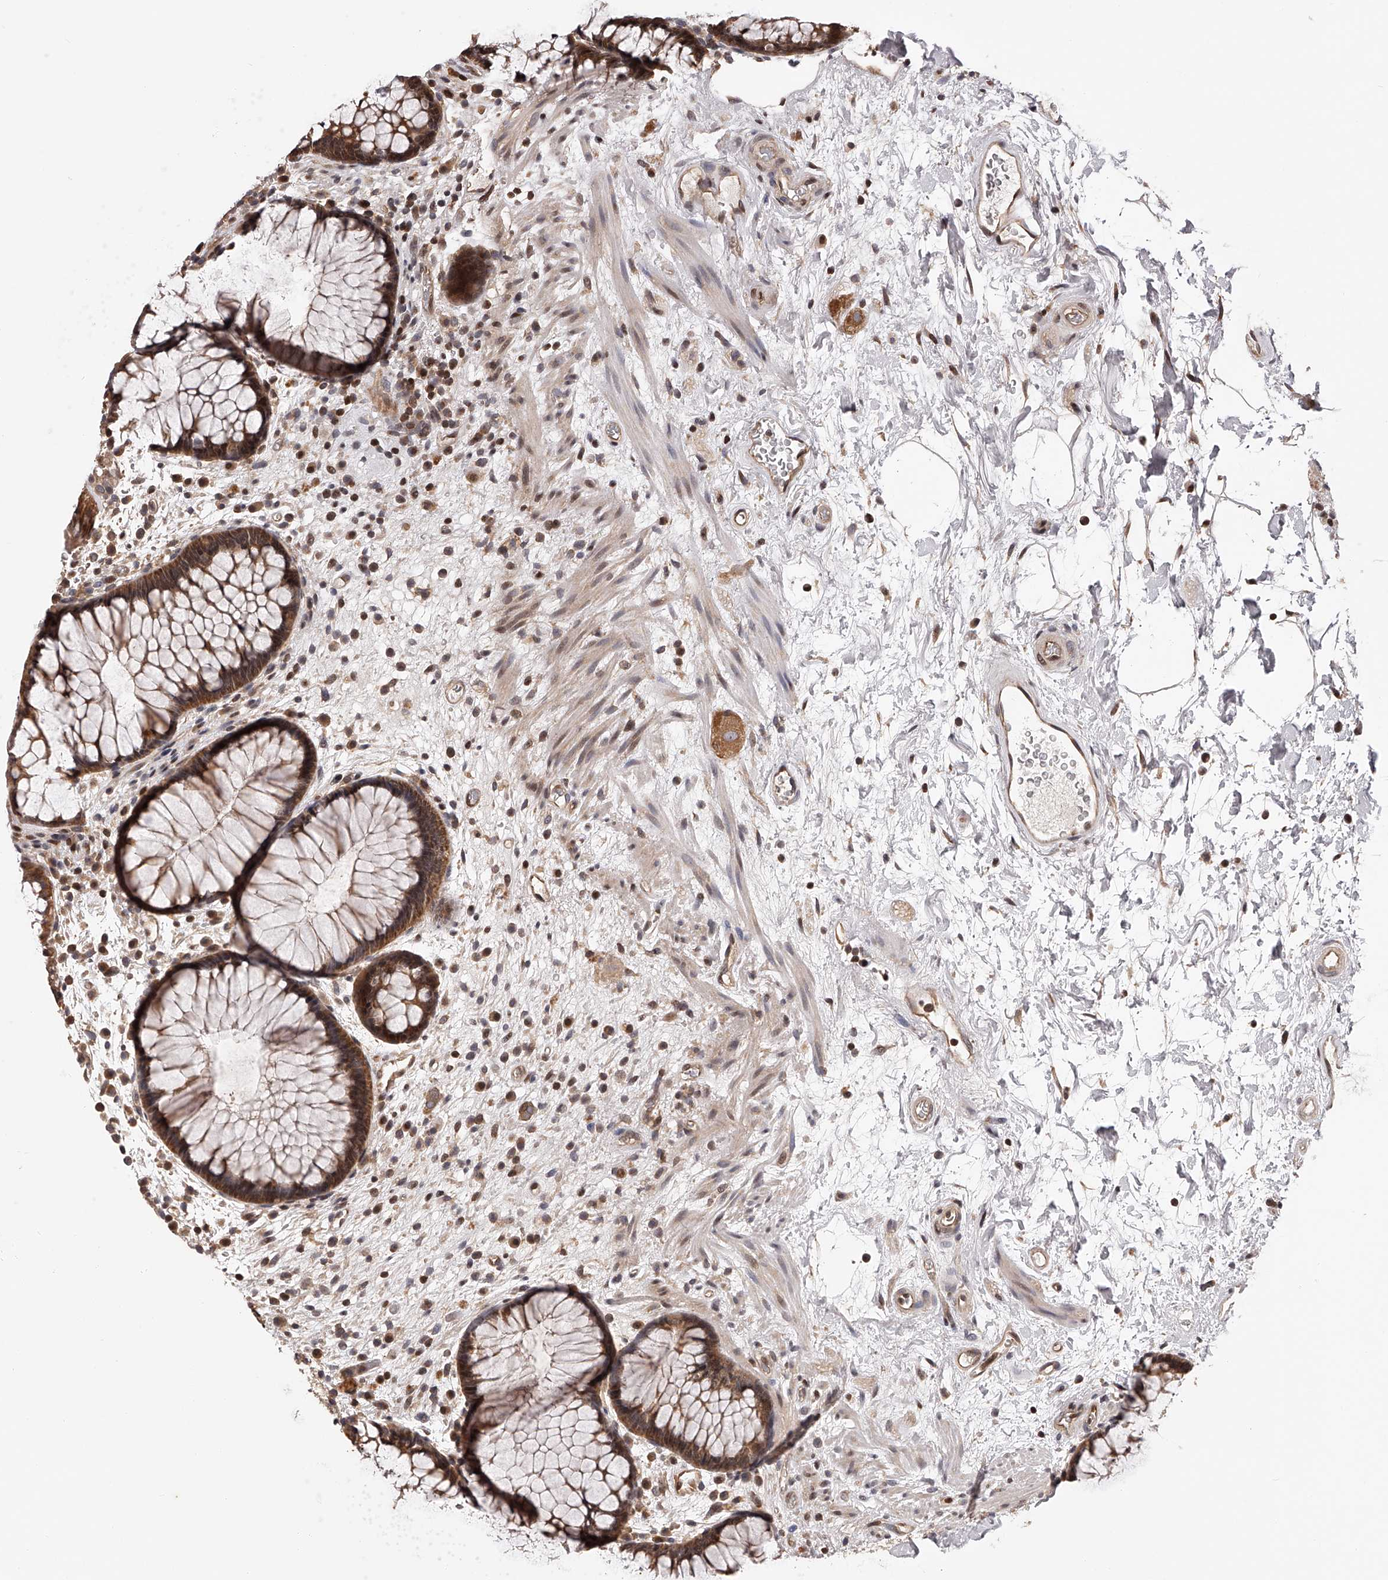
{"staining": {"intensity": "moderate", "quantity": ">75%", "location": "cytoplasmic/membranous,nuclear"}, "tissue": "rectum", "cell_type": "Glandular cells", "image_type": "normal", "snomed": [{"axis": "morphology", "description": "Normal tissue, NOS"}, {"axis": "topography", "description": "Rectum"}], "caption": "DAB (3,3'-diaminobenzidine) immunohistochemical staining of unremarkable rectum reveals moderate cytoplasmic/membranous,nuclear protein expression in approximately >75% of glandular cells.", "gene": "PFDN2", "patient": {"sex": "male", "age": 51}}